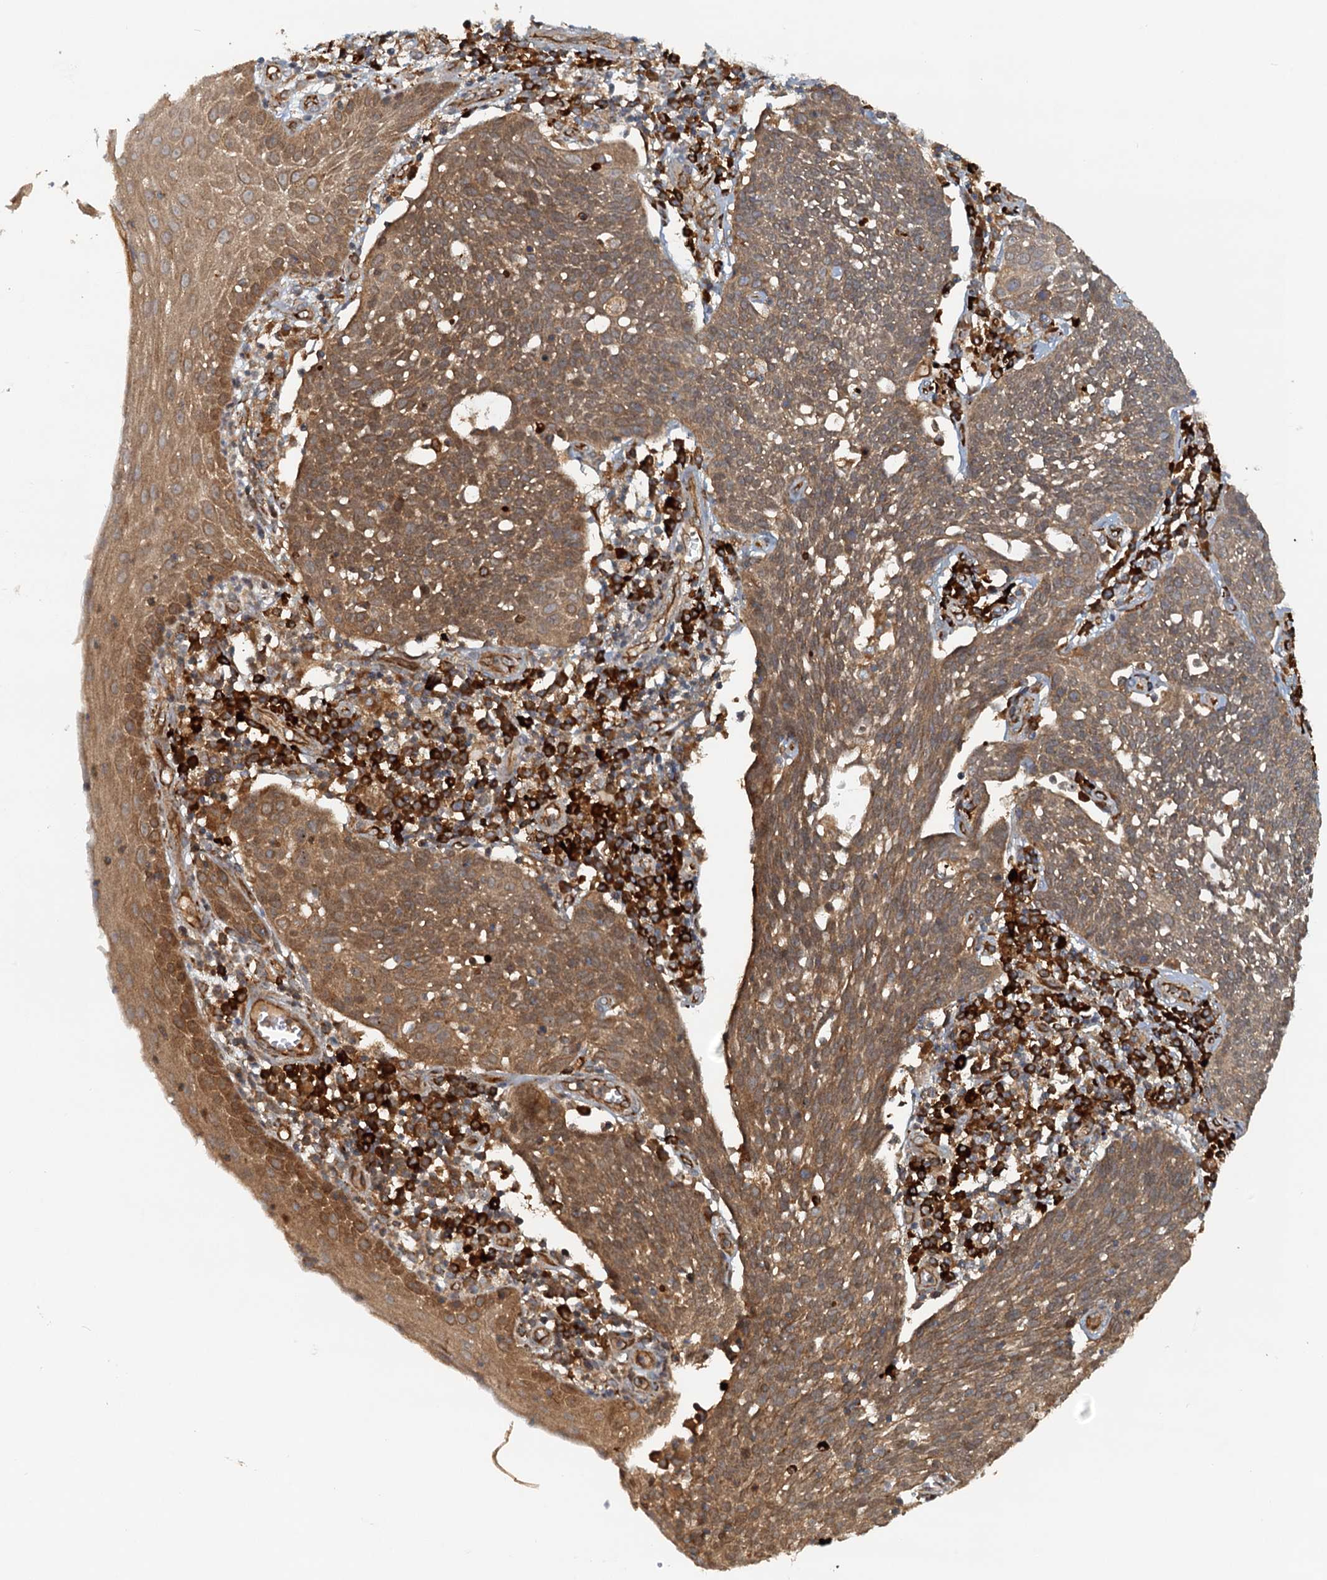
{"staining": {"intensity": "moderate", "quantity": ">75%", "location": "cytoplasmic/membranous"}, "tissue": "cervical cancer", "cell_type": "Tumor cells", "image_type": "cancer", "snomed": [{"axis": "morphology", "description": "Squamous cell carcinoma, NOS"}, {"axis": "topography", "description": "Cervix"}], "caption": "Immunohistochemistry (IHC) of human cervical squamous cell carcinoma displays medium levels of moderate cytoplasmic/membranous staining in approximately >75% of tumor cells.", "gene": "NIPAL3", "patient": {"sex": "female", "age": 34}}